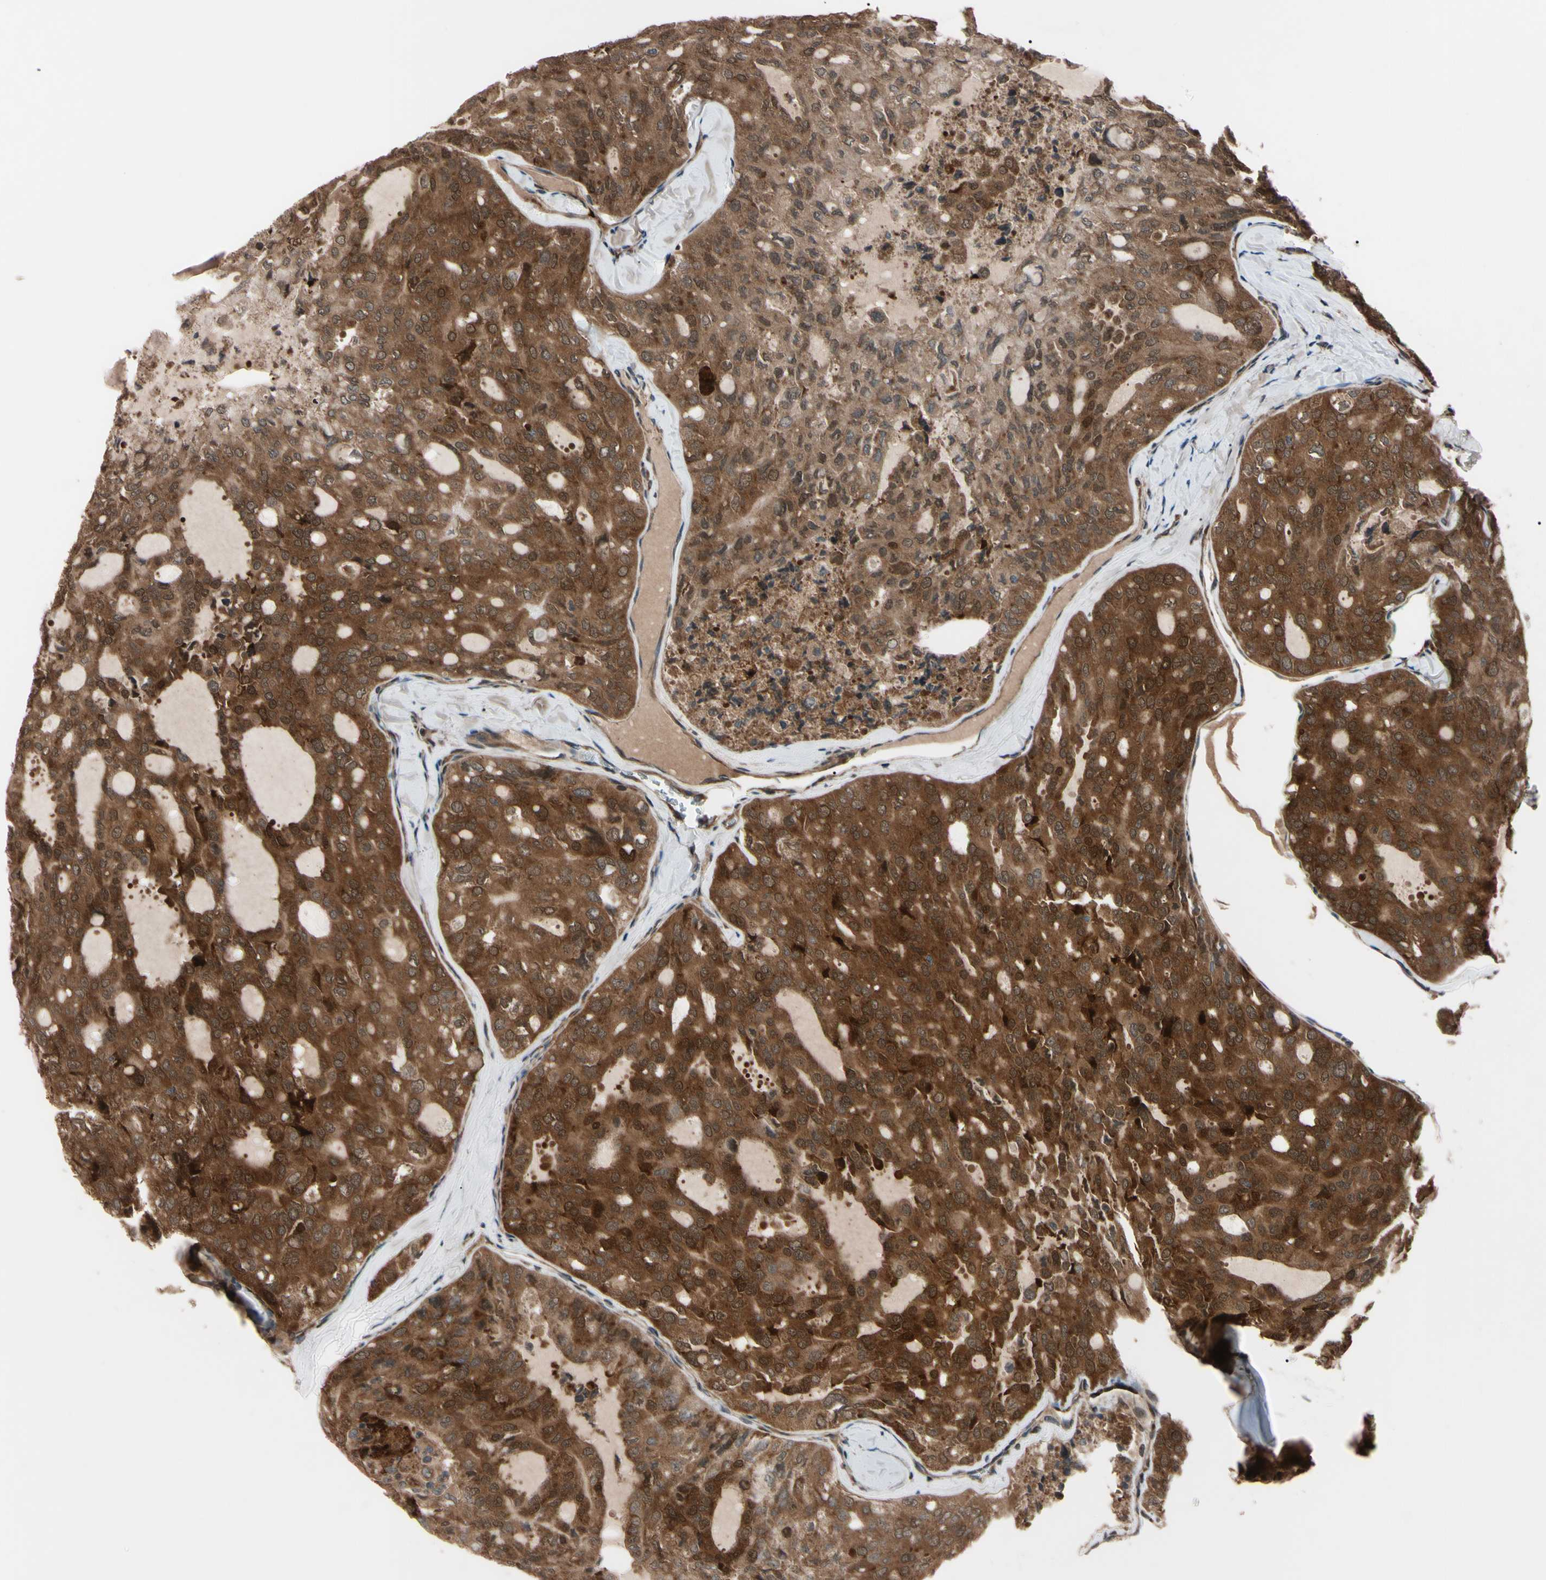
{"staining": {"intensity": "strong", "quantity": ">75%", "location": "cytoplasmic/membranous,nuclear"}, "tissue": "thyroid cancer", "cell_type": "Tumor cells", "image_type": "cancer", "snomed": [{"axis": "morphology", "description": "Follicular adenoma carcinoma, NOS"}, {"axis": "topography", "description": "Thyroid gland"}], "caption": "Strong cytoplasmic/membranous and nuclear expression for a protein is appreciated in approximately >75% of tumor cells of thyroid cancer (follicular adenoma carcinoma) using IHC.", "gene": "GUCY1B1", "patient": {"sex": "male", "age": 75}}